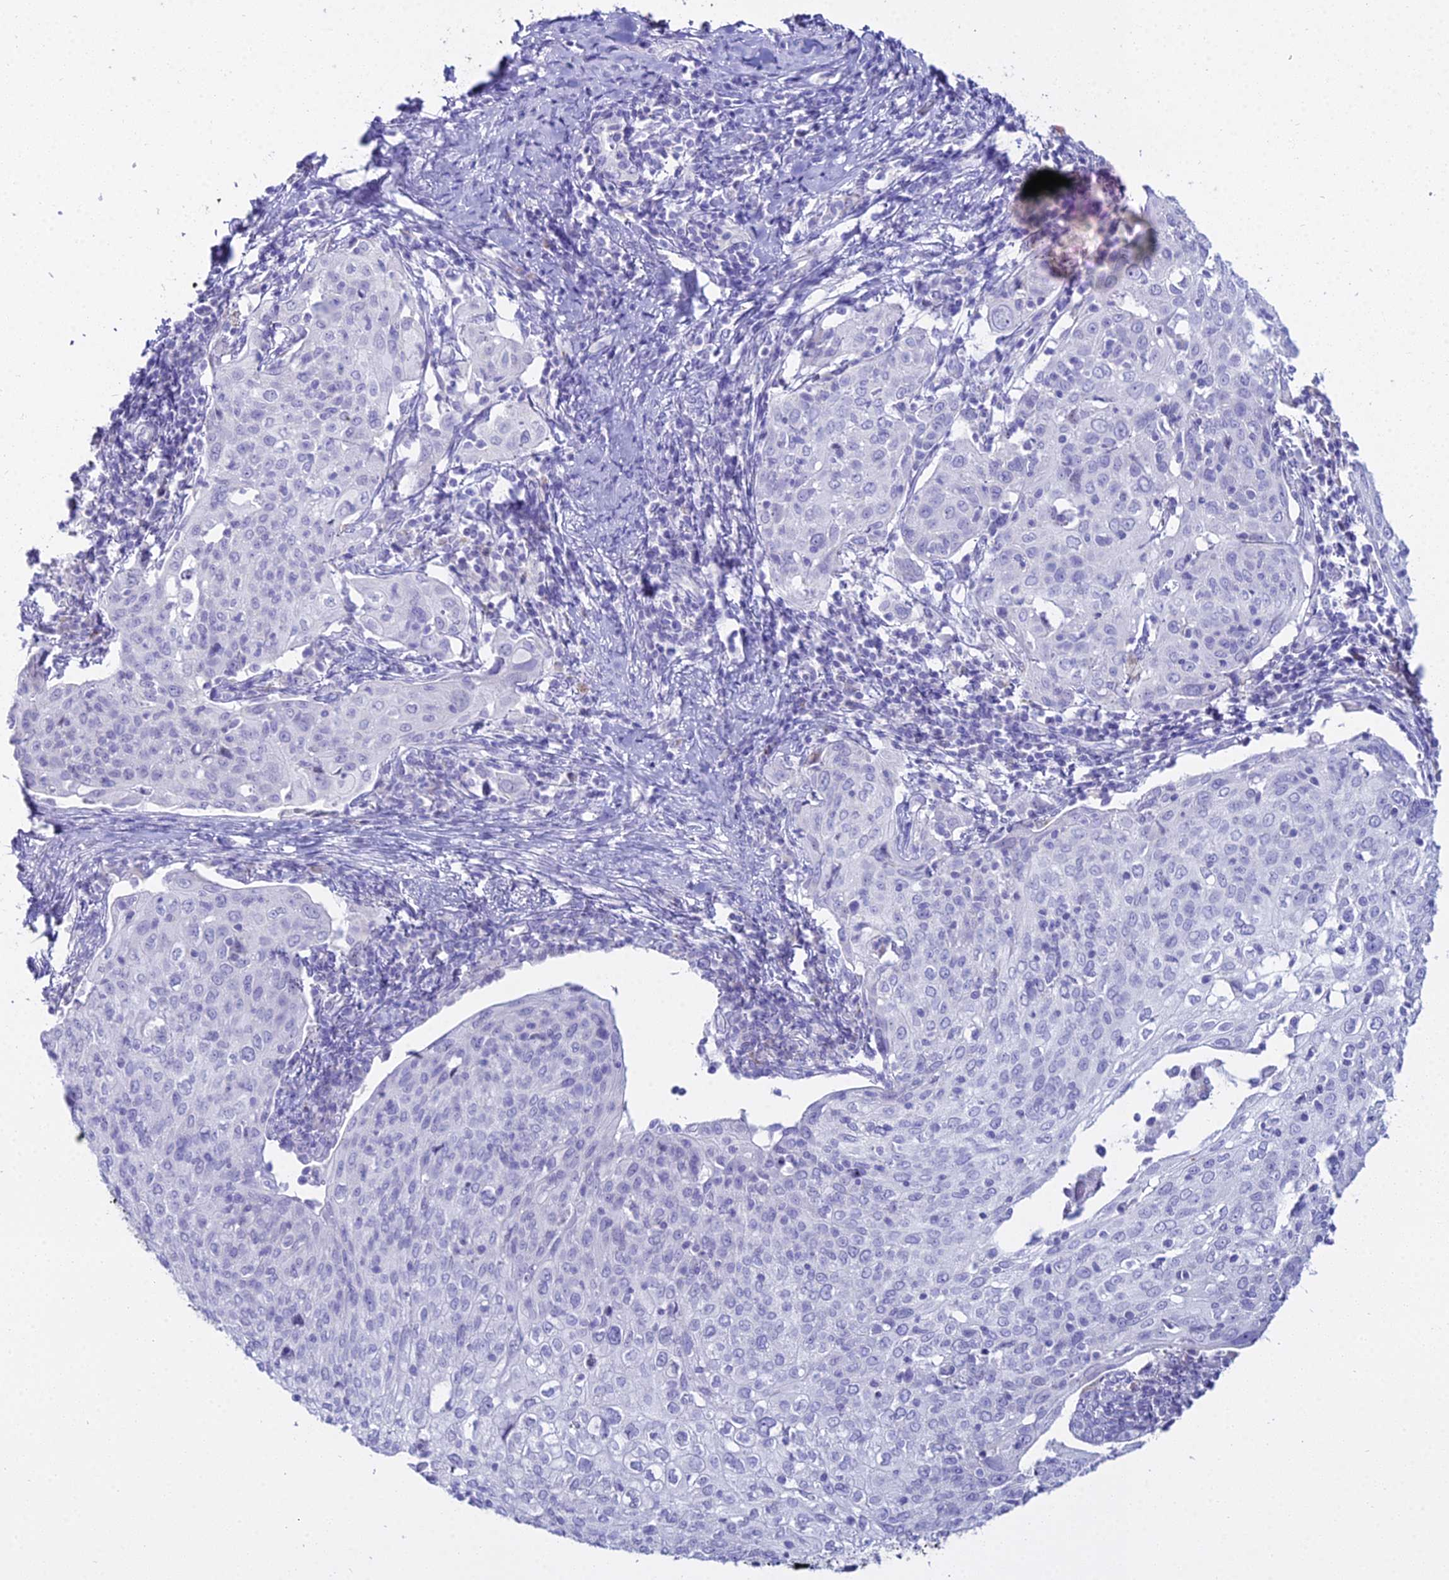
{"staining": {"intensity": "negative", "quantity": "none", "location": "none"}, "tissue": "cervical cancer", "cell_type": "Tumor cells", "image_type": "cancer", "snomed": [{"axis": "morphology", "description": "Squamous cell carcinoma, NOS"}, {"axis": "topography", "description": "Cervix"}], "caption": "Immunohistochemical staining of human squamous cell carcinoma (cervical) demonstrates no significant expression in tumor cells.", "gene": "CGB2", "patient": {"sex": "female", "age": 67}}